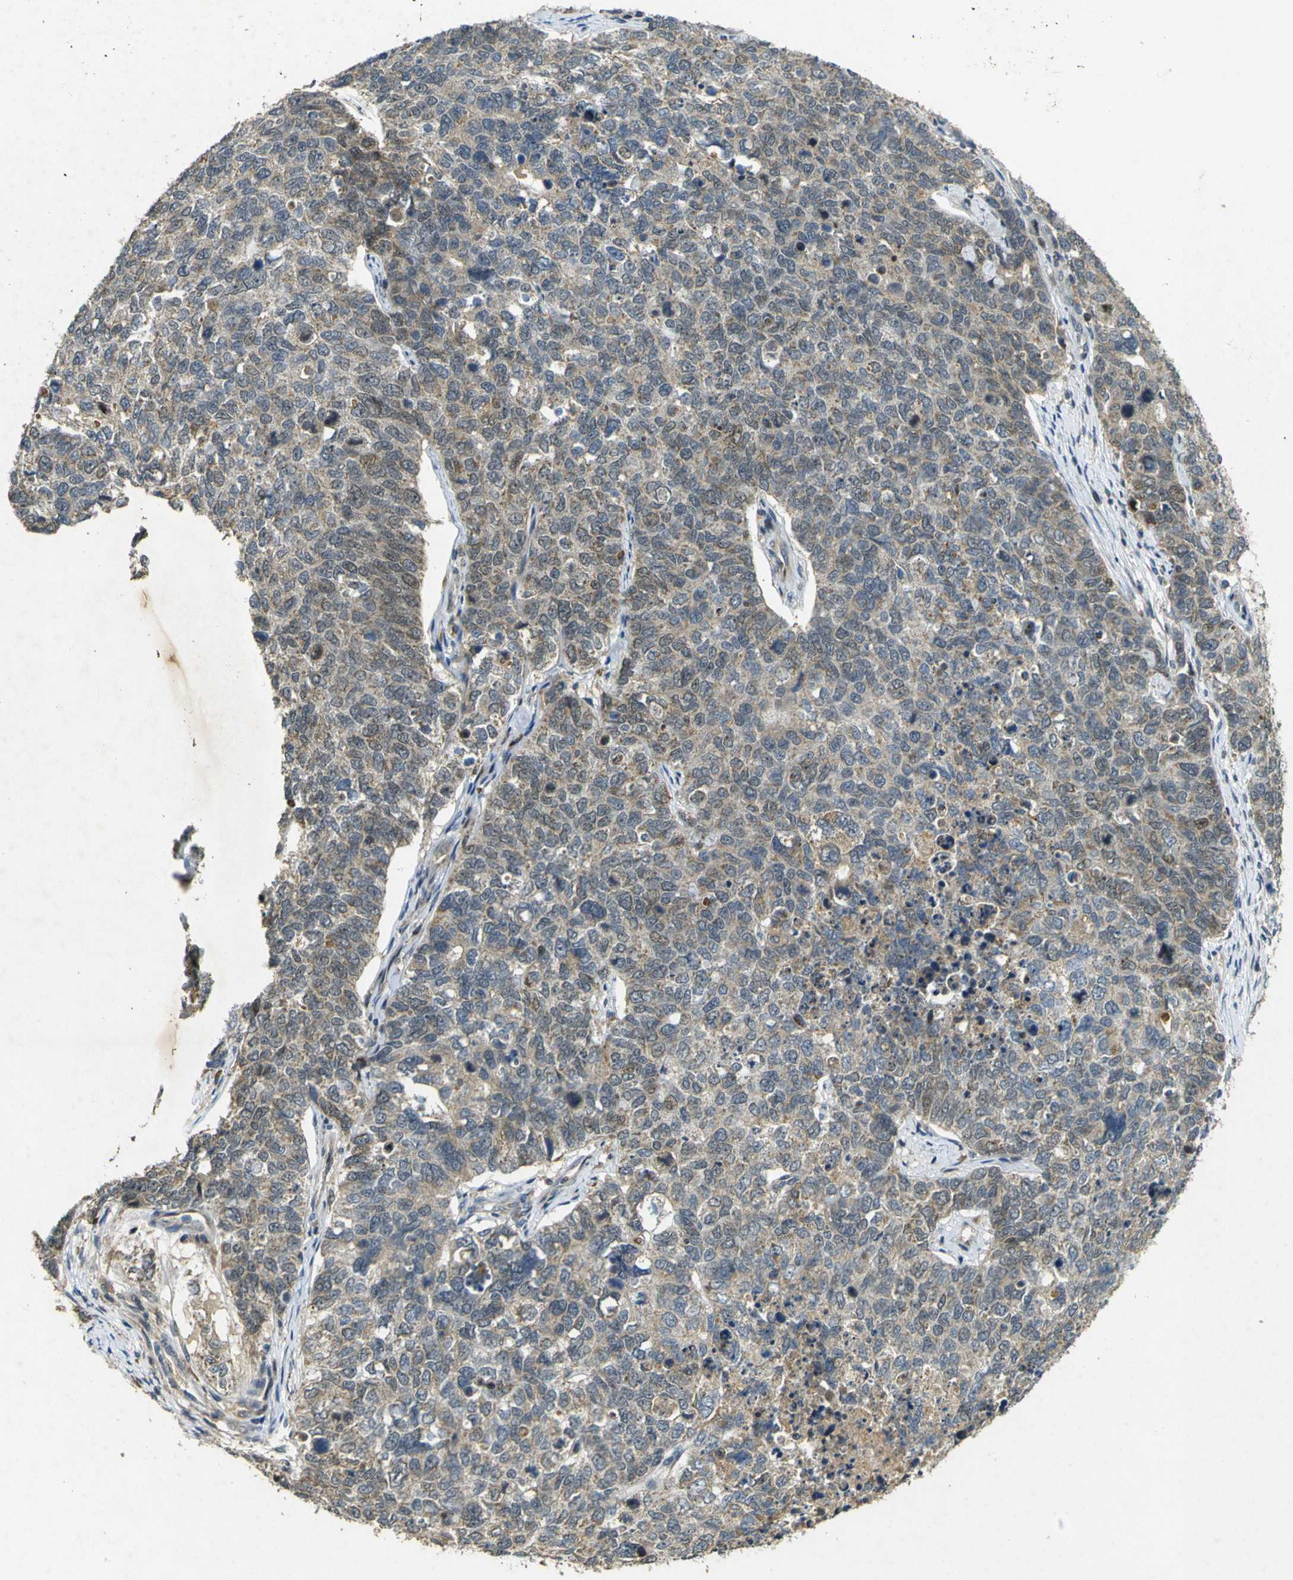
{"staining": {"intensity": "weak", "quantity": ">75%", "location": "cytoplasmic/membranous"}, "tissue": "cervical cancer", "cell_type": "Tumor cells", "image_type": "cancer", "snomed": [{"axis": "morphology", "description": "Squamous cell carcinoma, NOS"}, {"axis": "topography", "description": "Cervix"}], "caption": "Cervical cancer (squamous cell carcinoma) stained for a protein displays weak cytoplasmic/membranous positivity in tumor cells. Immunohistochemistry stains the protein in brown and the nuclei are stained blue.", "gene": "MAGI2", "patient": {"sex": "female", "age": 63}}